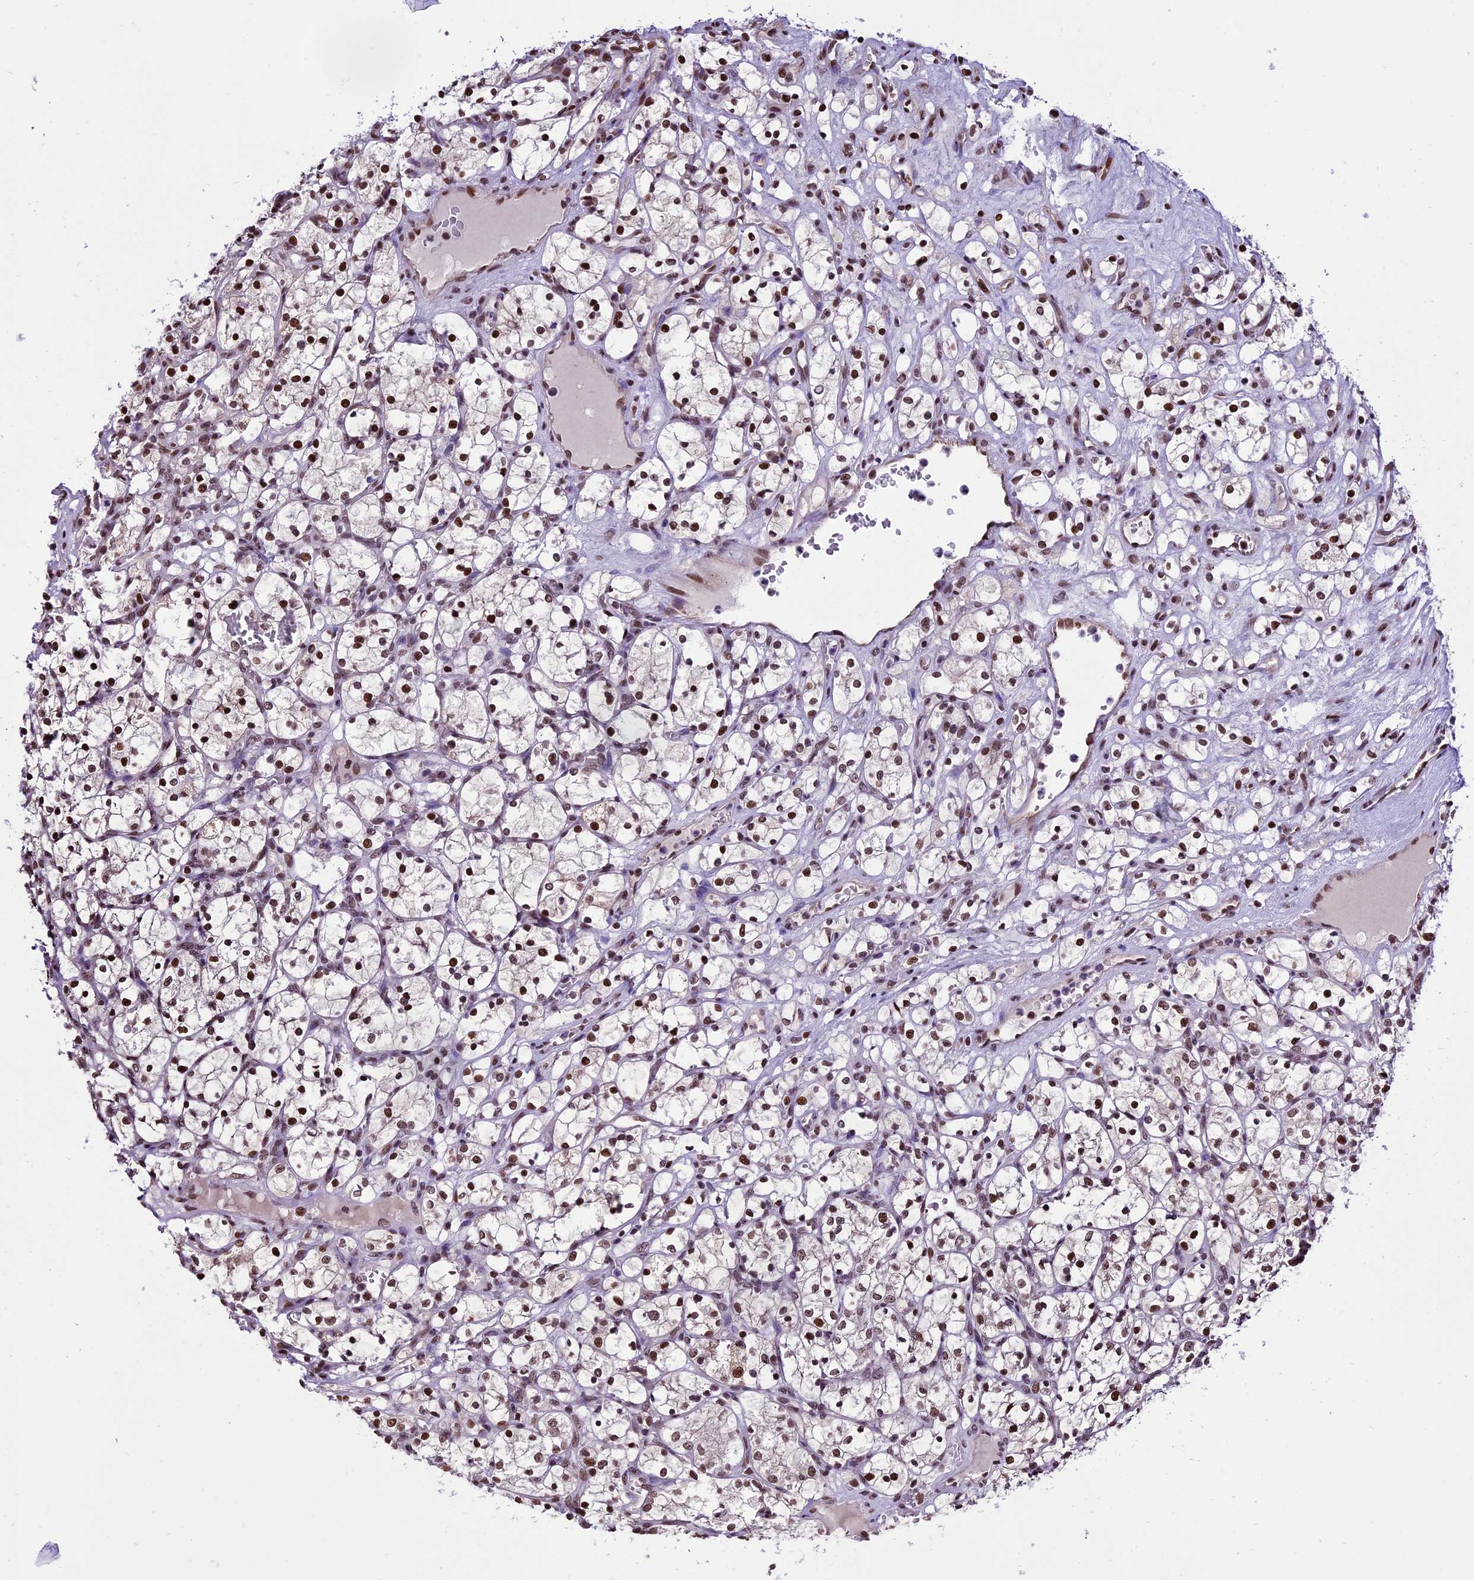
{"staining": {"intensity": "moderate", "quantity": ">75%", "location": "nuclear"}, "tissue": "renal cancer", "cell_type": "Tumor cells", "image_type": "cancer", "snomed": [{"axis": "morphology", "description": "Adenocarcinoma, NOS"}, {"axis": "topography", "description": "Kidney"}], "caption": "An image of renal adenocarcinoma stained for a protein demonstrates moderate nuclear brown staining in tumor cells. The staining is performed using DAB brown chromogen to label protein expression. The nuclei are counter-stained blue using hematoxylin.", "gene": "POLR3E", "patient": {"sex": "female", "age": 69}}